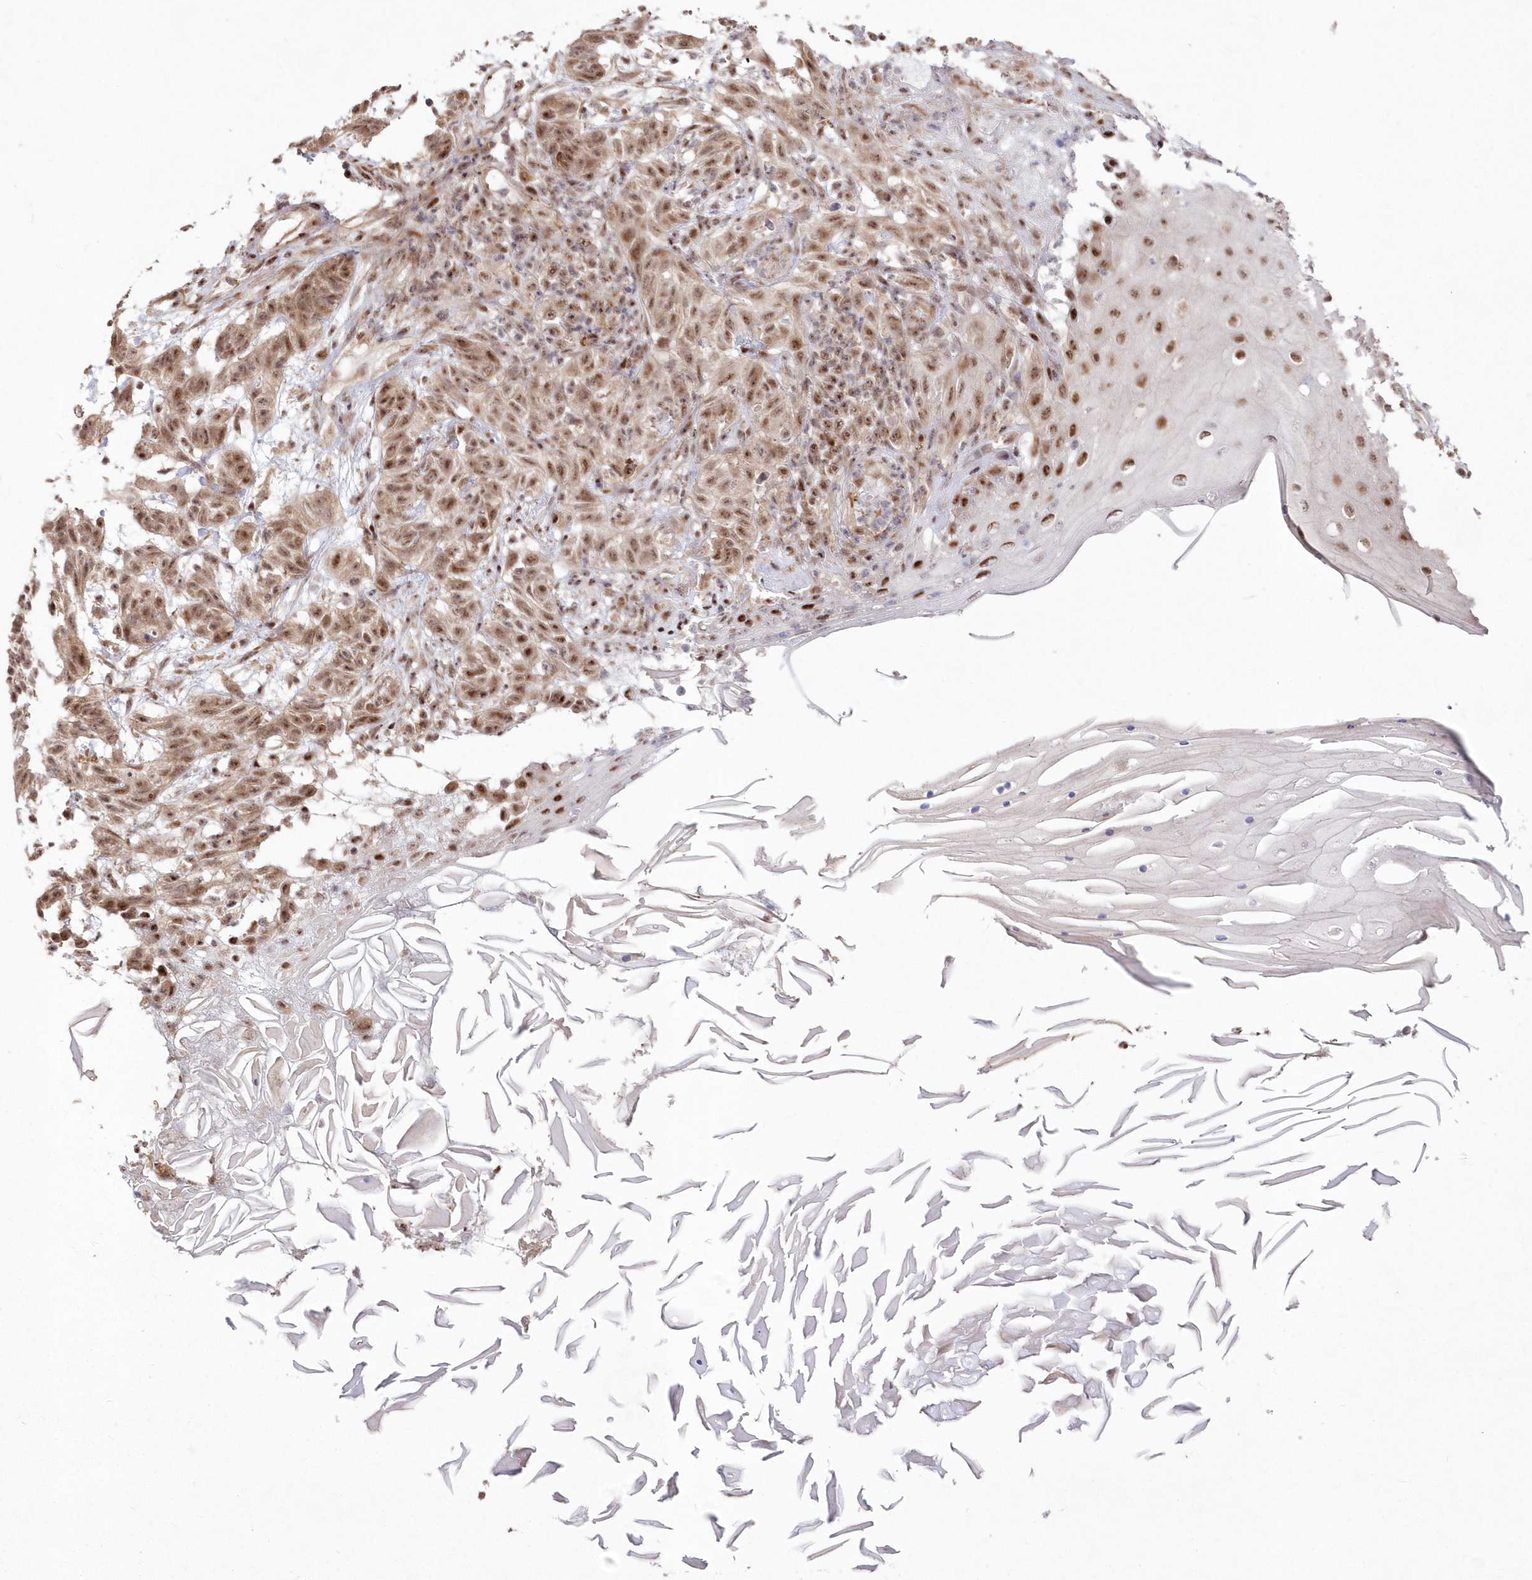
{"staining": {"intensity": "moderate", "quantity": ">75%", "location": "nuclear"}, "tissue": "skin cancer", "cell_type": "Tumor cells", "image_type": "cancer", "snomed": [{"axis": "morphology", "description": "Basal cell carcinoma"}, {"axis": "topography", "description": "Skin"}], "caption": "Human basal cell carcinoma (skin) stained with a brown dye shows moderate nuclear positive staining in approximately >75% of tumor cells.", "gene": "WBP1L", "patient": {"sex": "male", "age": 85}}